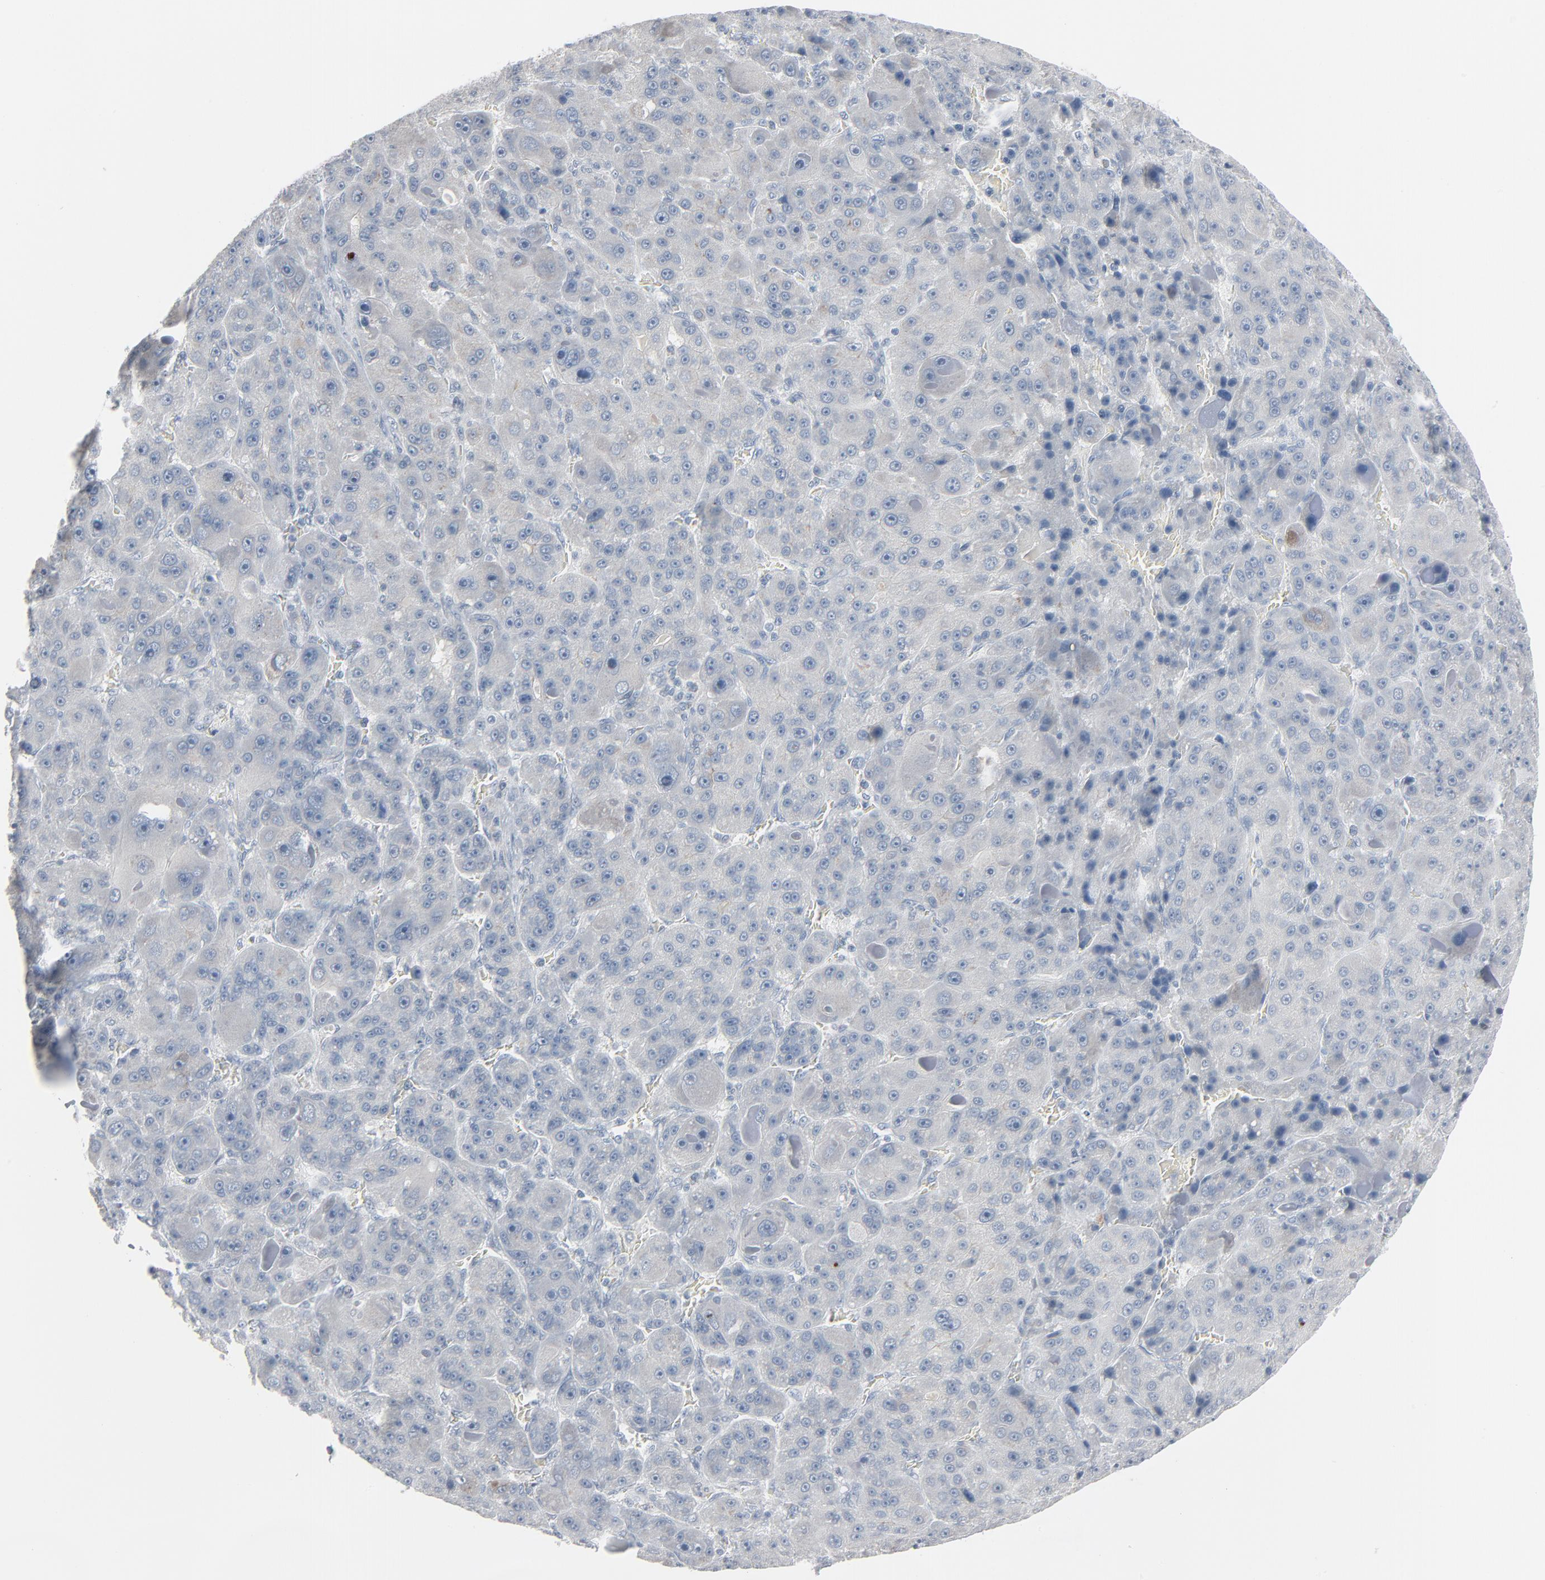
{"staining": {"intensity": "negative", "quantity": "none", "location": "none"}, "tissue": "liver cancer", "cell_type": "Tumor cells", "image_type": "cancer", "snomed": [{"axis": "morphology", "description": "Carcinoma, Hepatocellular, NOS"}, {"axis": "topography", "description": "Liver"}], "caption": "High magnification brightfield microscopy of liver cancer stained with DAB (3,3'-diaminobenzidine) (brown) and counterstained with hematoxylin (blue): tumor cells show no significant expression.", "gene": "SAGE1", "patient": {"sex": "male", "age": 76}}